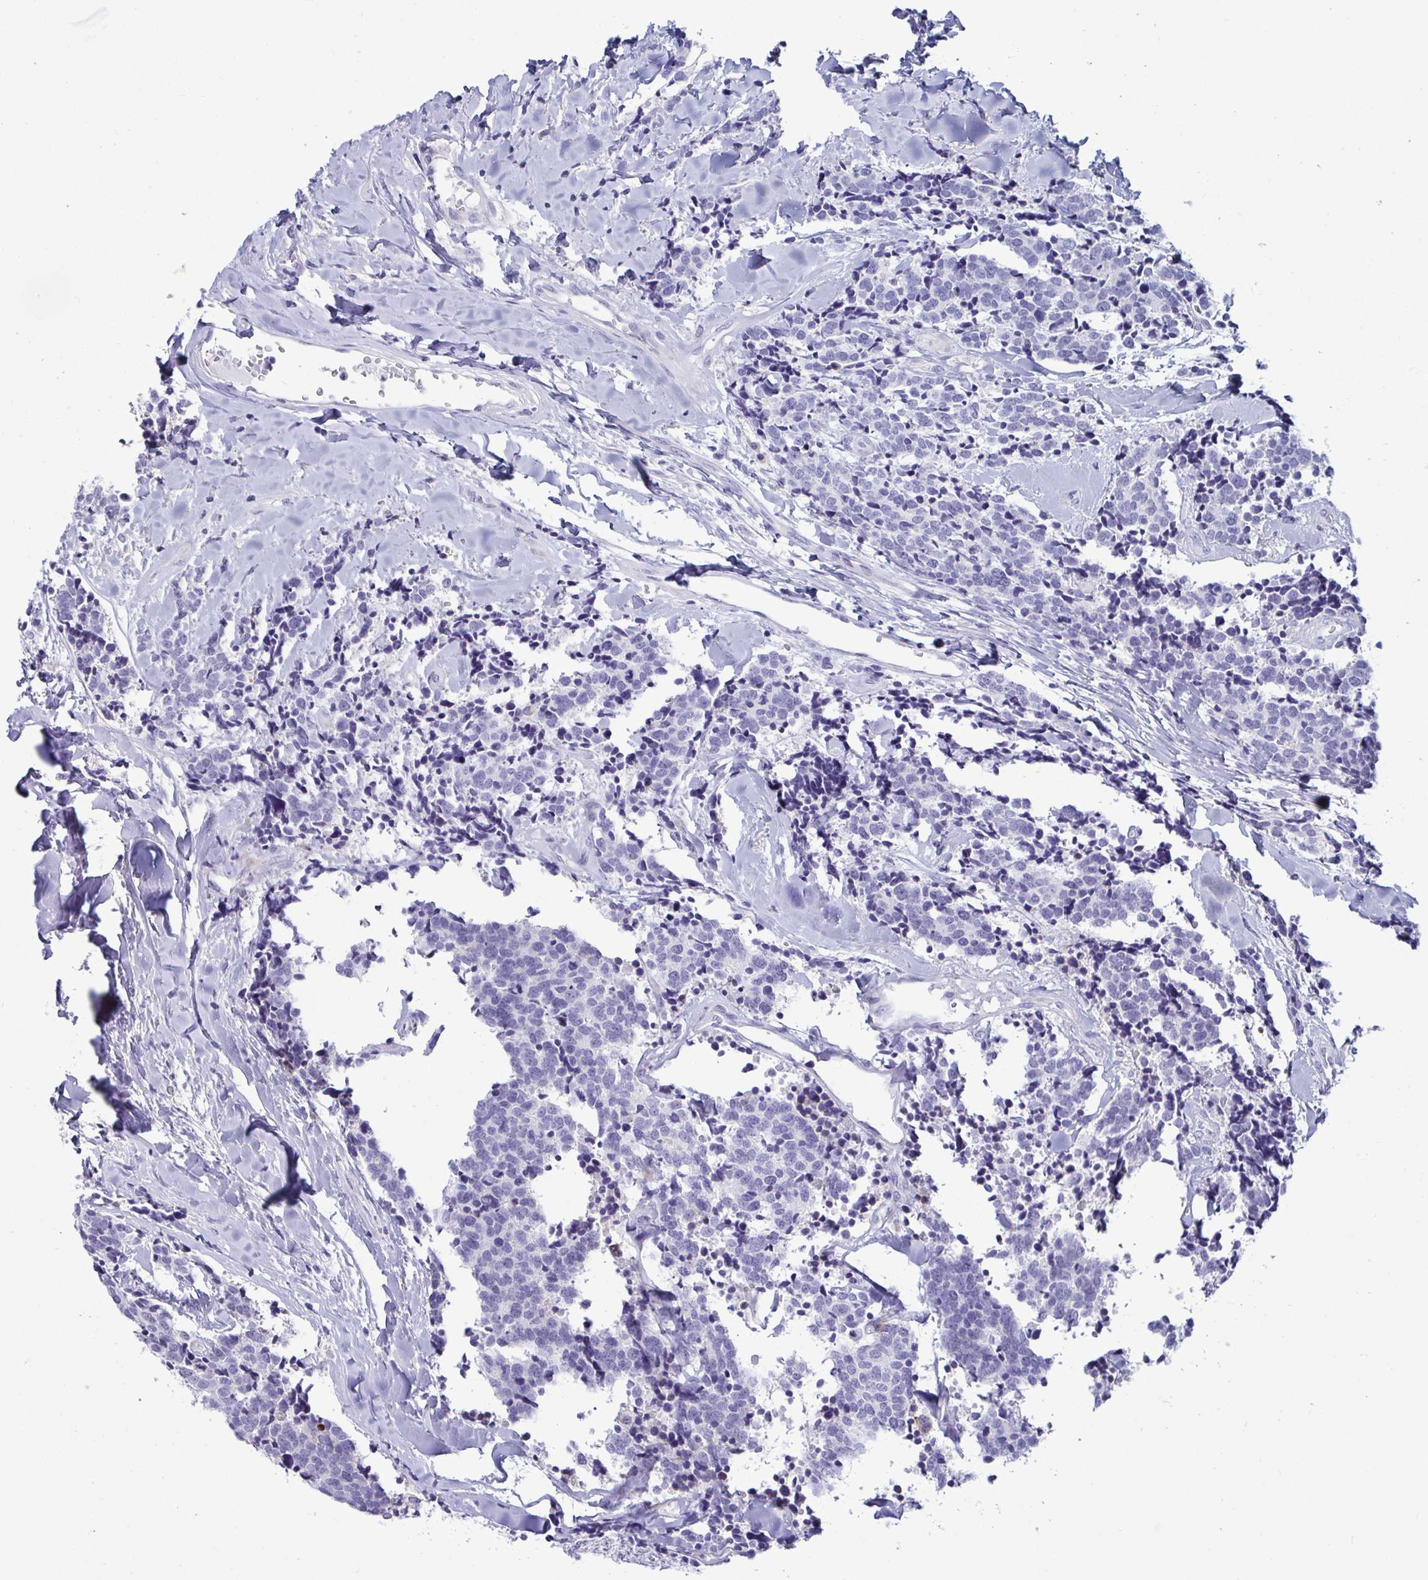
{"staining": {"intensity": "negative", "quantity": "none", "location": "none"}, "tissue": "carcinoid", "cell_type": "Tumor cells", "image_type": "cancer", "snomed": [{"axis": "morphology", "description": "Carcinoid, malignant, NOS"}, {"axis": "topography", "description": "Skin"}], "caption": "A micrograph of malignant carcinoid stained for a protein demonstrates no brown staining in tumor cells. (Stains: DAB immunohistochemistry with hematoxylin counter stain, Microscopy: brightfield microscopy at high magnification).", "gene": "TFPI2", "patient": {"sex": "female", "age": 79}}